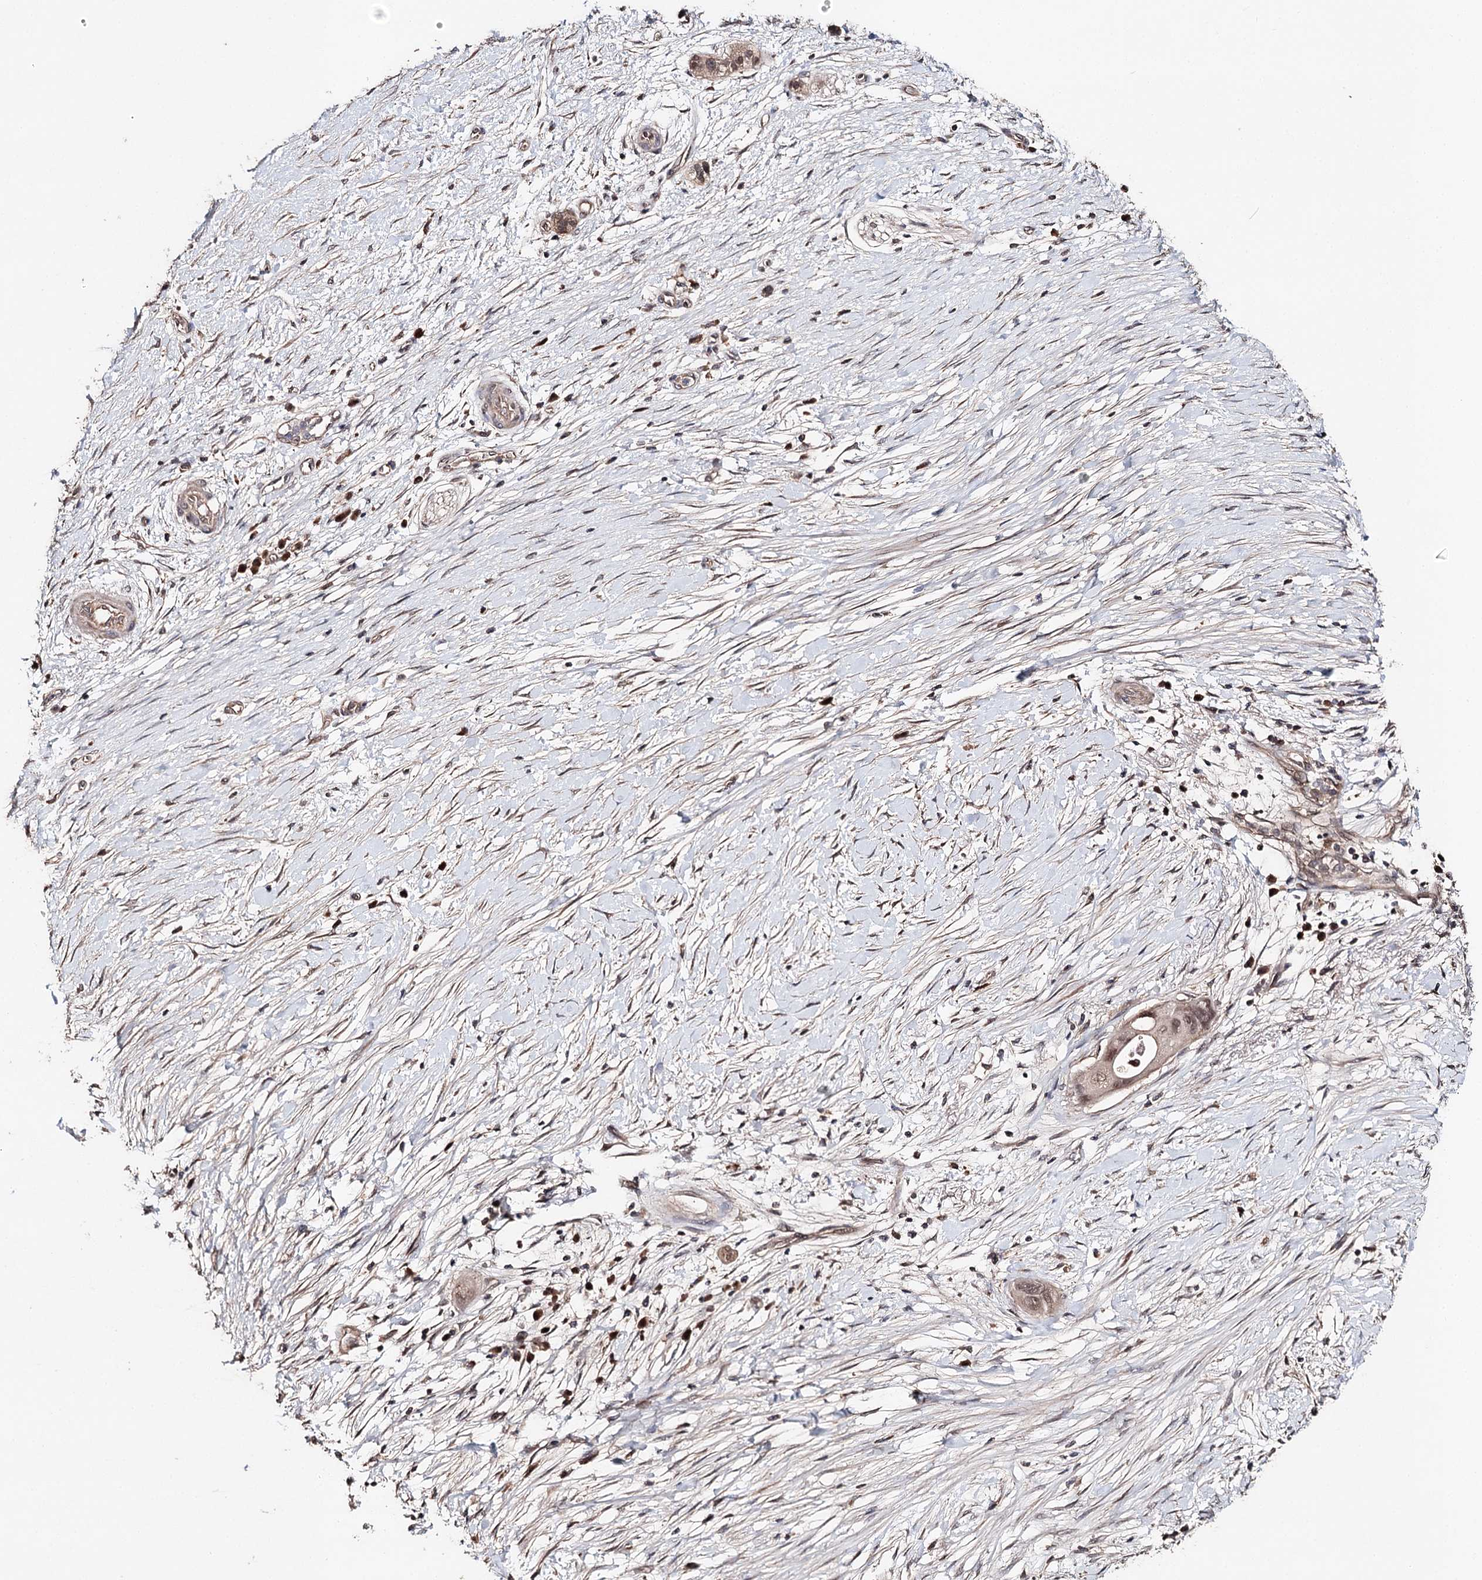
{"staining": {"intensity": "moderate", "quantity": ">75%", "location": "nuclear"}, "tissue": "pancreatic cancer", "cell_type": "Tumor cells", "image_type": "cancer", "snomed": [{"axis": "morphology", "description": "Adenocarcinoma, NOS"}, {"axis": "topography", "description": "Pancreas"}], "caption": "Pancreatic cancer (adenocarcinoma) stained with DAB immunohistochemistry (IHC) displays medium levels of moderate nuclear positivity in approximately >75% of tumor cells.", "gene": "NOPCHAP1", "patient": {"sex": "male", "age": 68}}